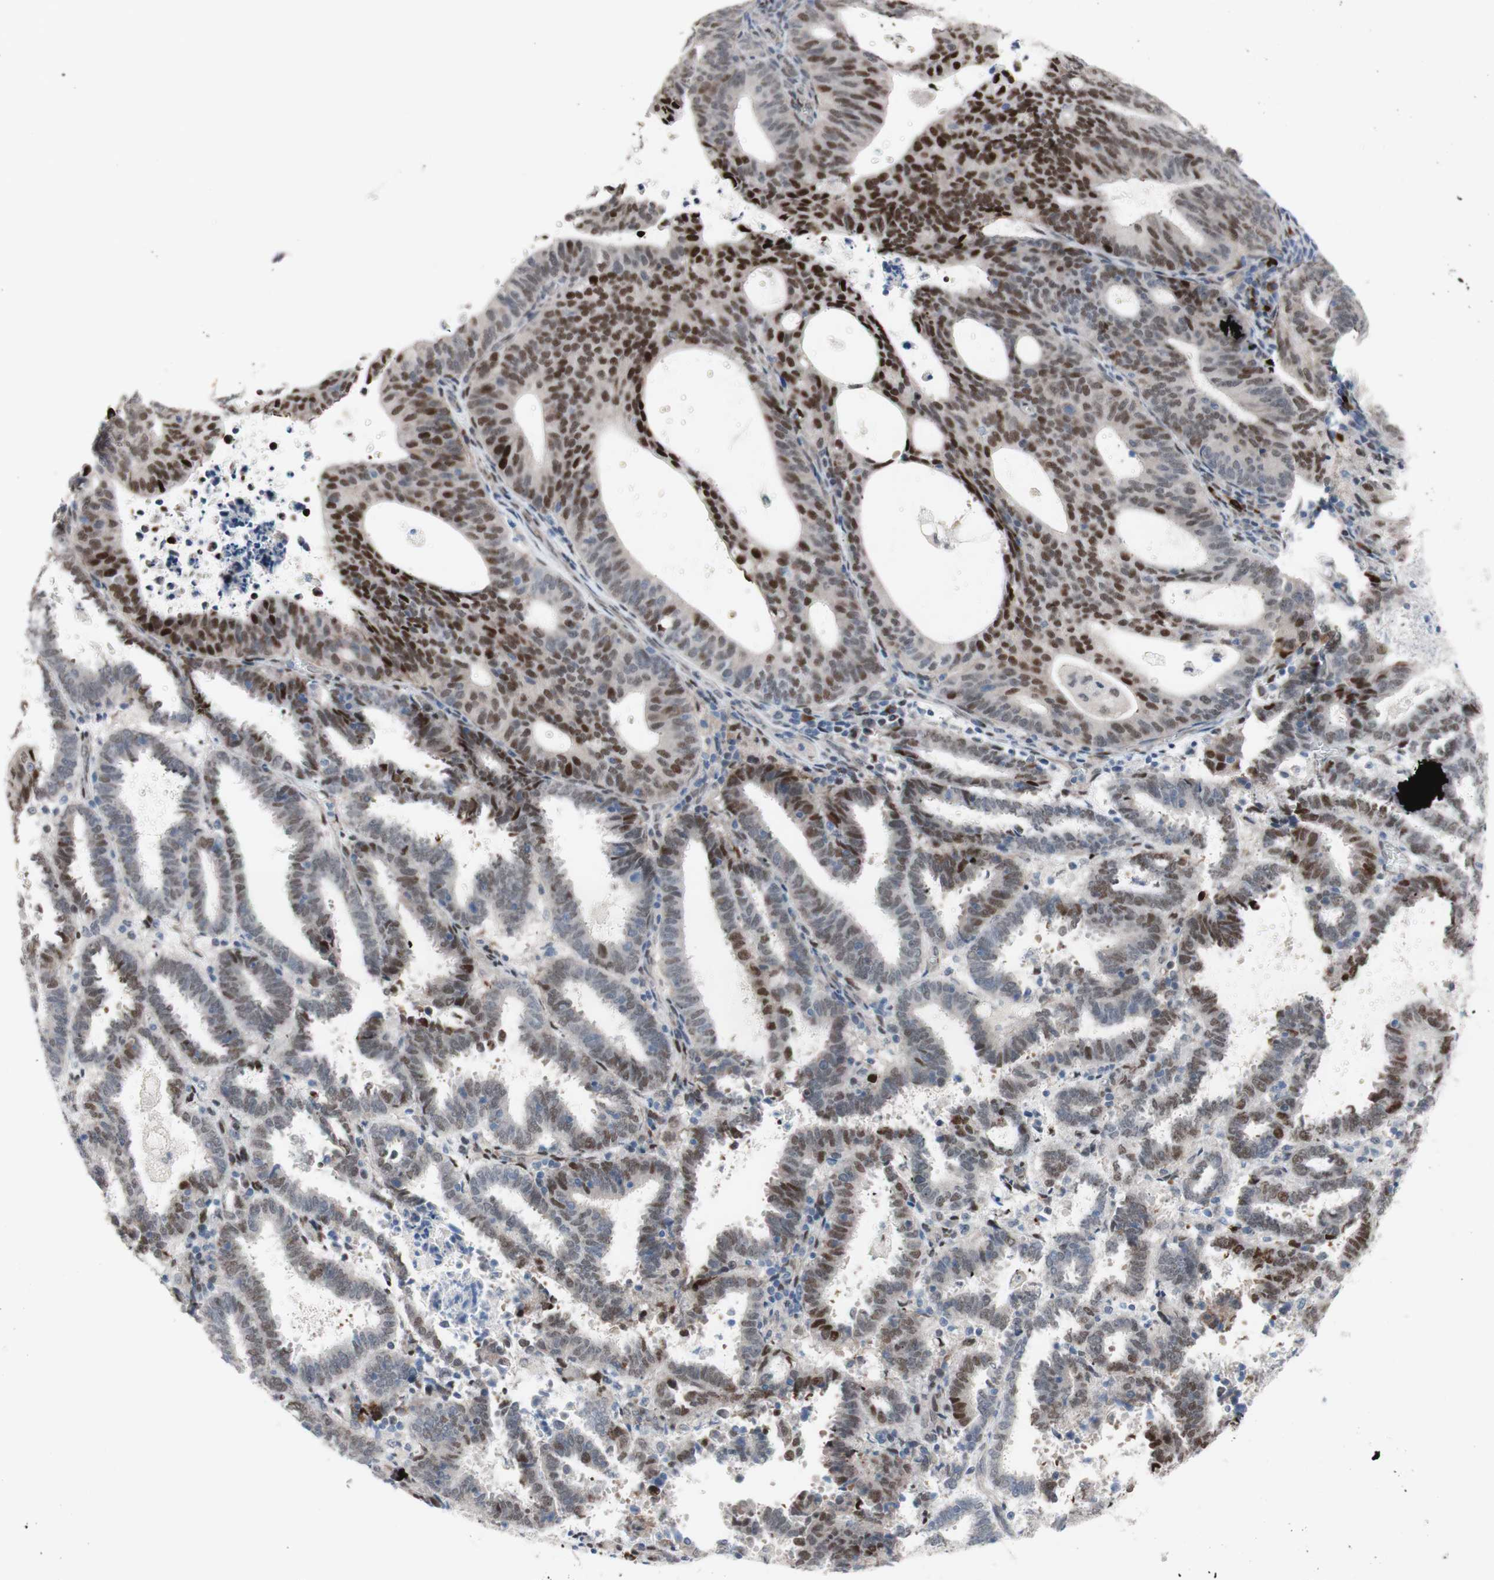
{"staining": {"intensity": "moderate", "quantity": ">75%", "location": "nuclear"}, "tissue": "endometrial cancer", "cell_type": "Tumor cells", "image_type": "cancer", "snomed": [{"axis": "morphology", "description": "Adenocarcinoma, NOS"}, {"axis": "topography", "description": "Uterus"}], "caption": "Tumor cells demonstrate medium levels of moderate nuclear positivity in about >75% of cells in endometrial cancer (adenocarcinoma). (Stains: DAB in brown, nuclei in blue, Microscopy: brightfield microscopy at high magnification).", "gene": "PHTF2", "patient": {"sex": "female", "age": 83}}